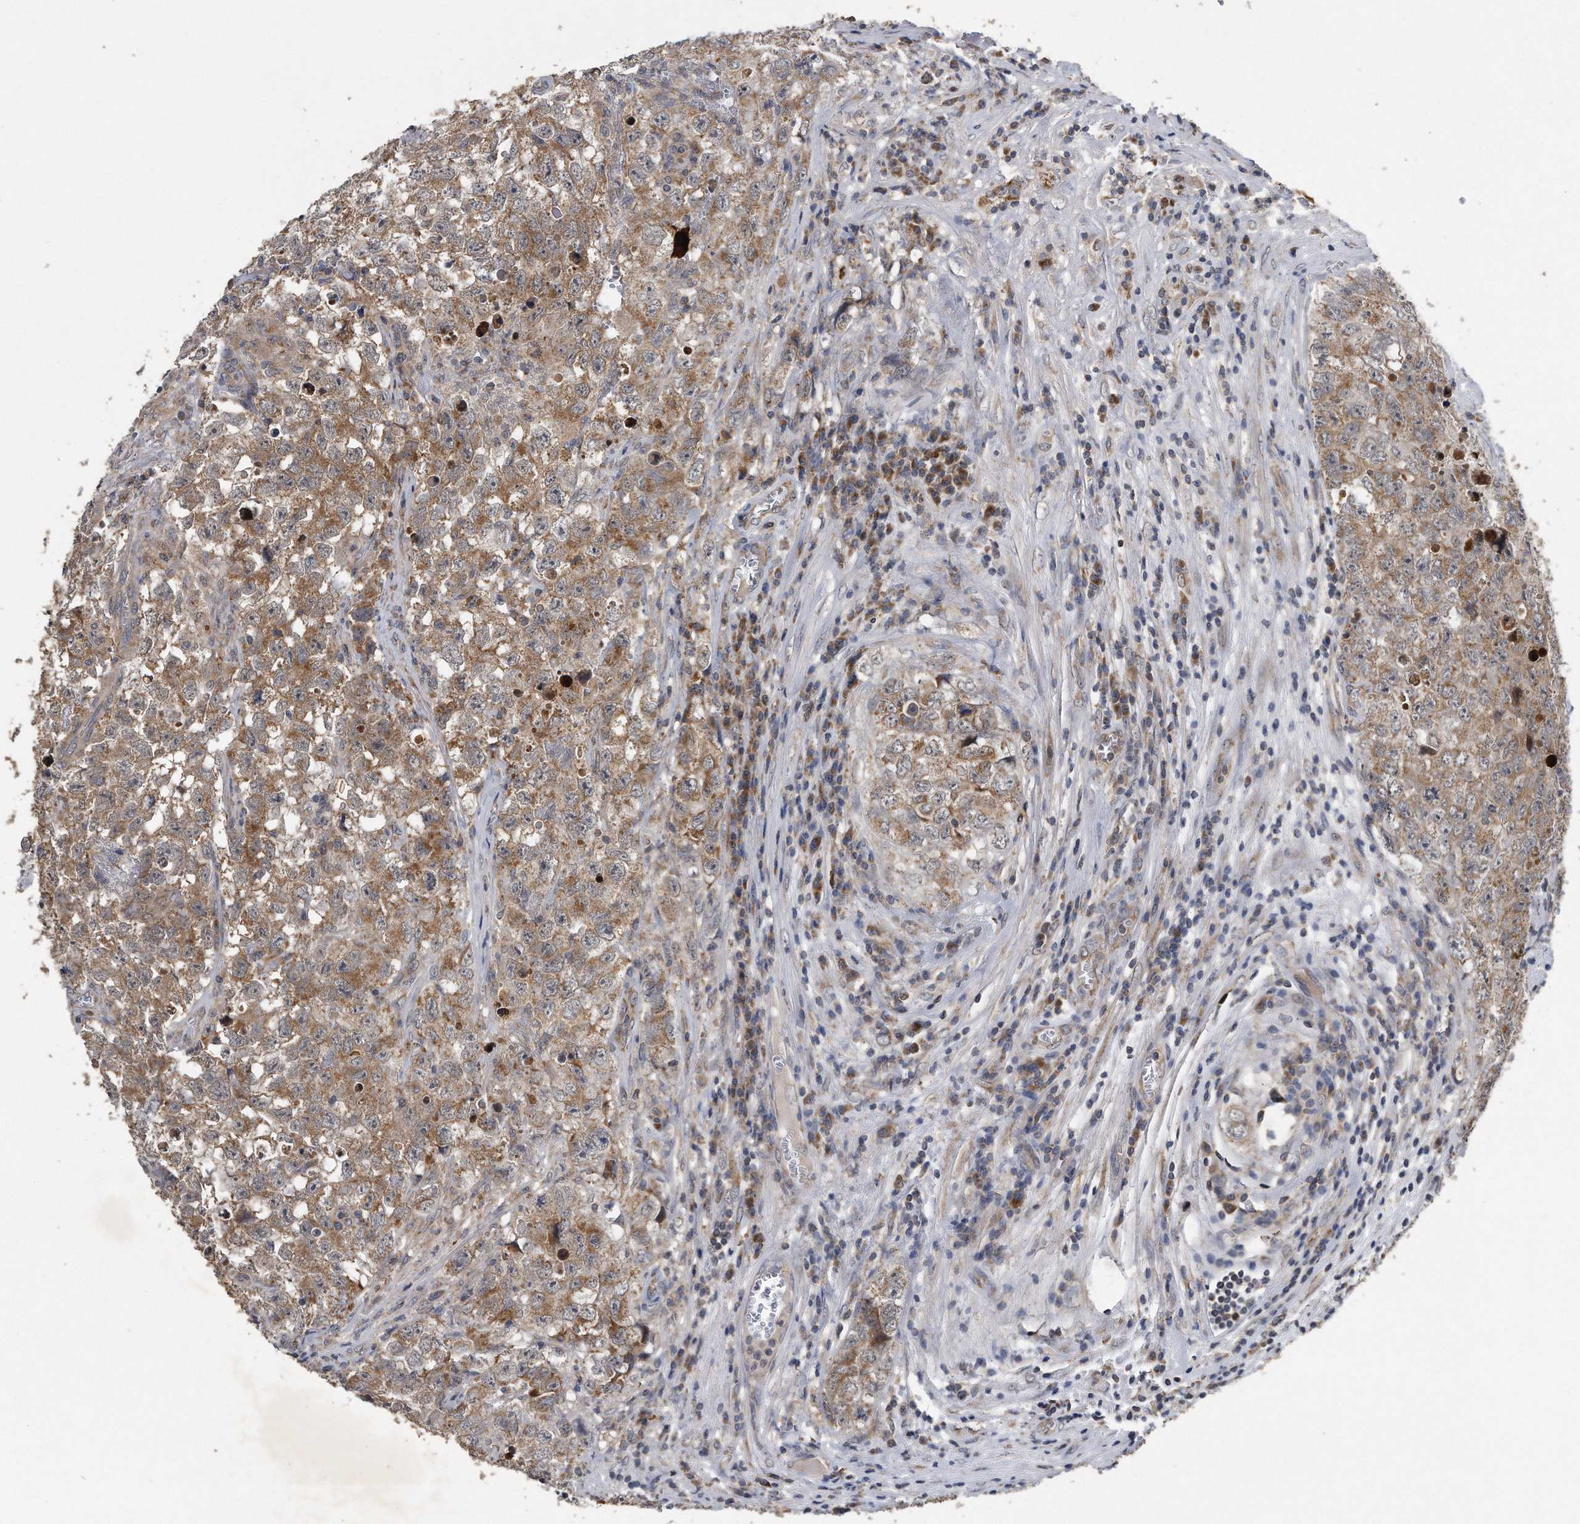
{"staining": {"intensity": "moderate", "quantity": ">75%", "location": "cytoplasmic/membranous"}, "tissue": "testis cancer", "cell_type": "Tumor cells", "image_type": "cancer", "snomed": [{"axis": "morphology", "description": "Seminoma, NOS"}, {"axis": "morphology", "description": "Carcinoma, Embryonal, NOS"}, {"axis": "topography", "description": "Testis"}], "caption": "Immunohistochemical staining of human testis embryonal carcinoma shows medium levels of moderate cytoplasmic/membranous staining in approximately >75% of tumor cells.", "gene": "LYRM4", "patient": {"sex": "male", "age": 43}}